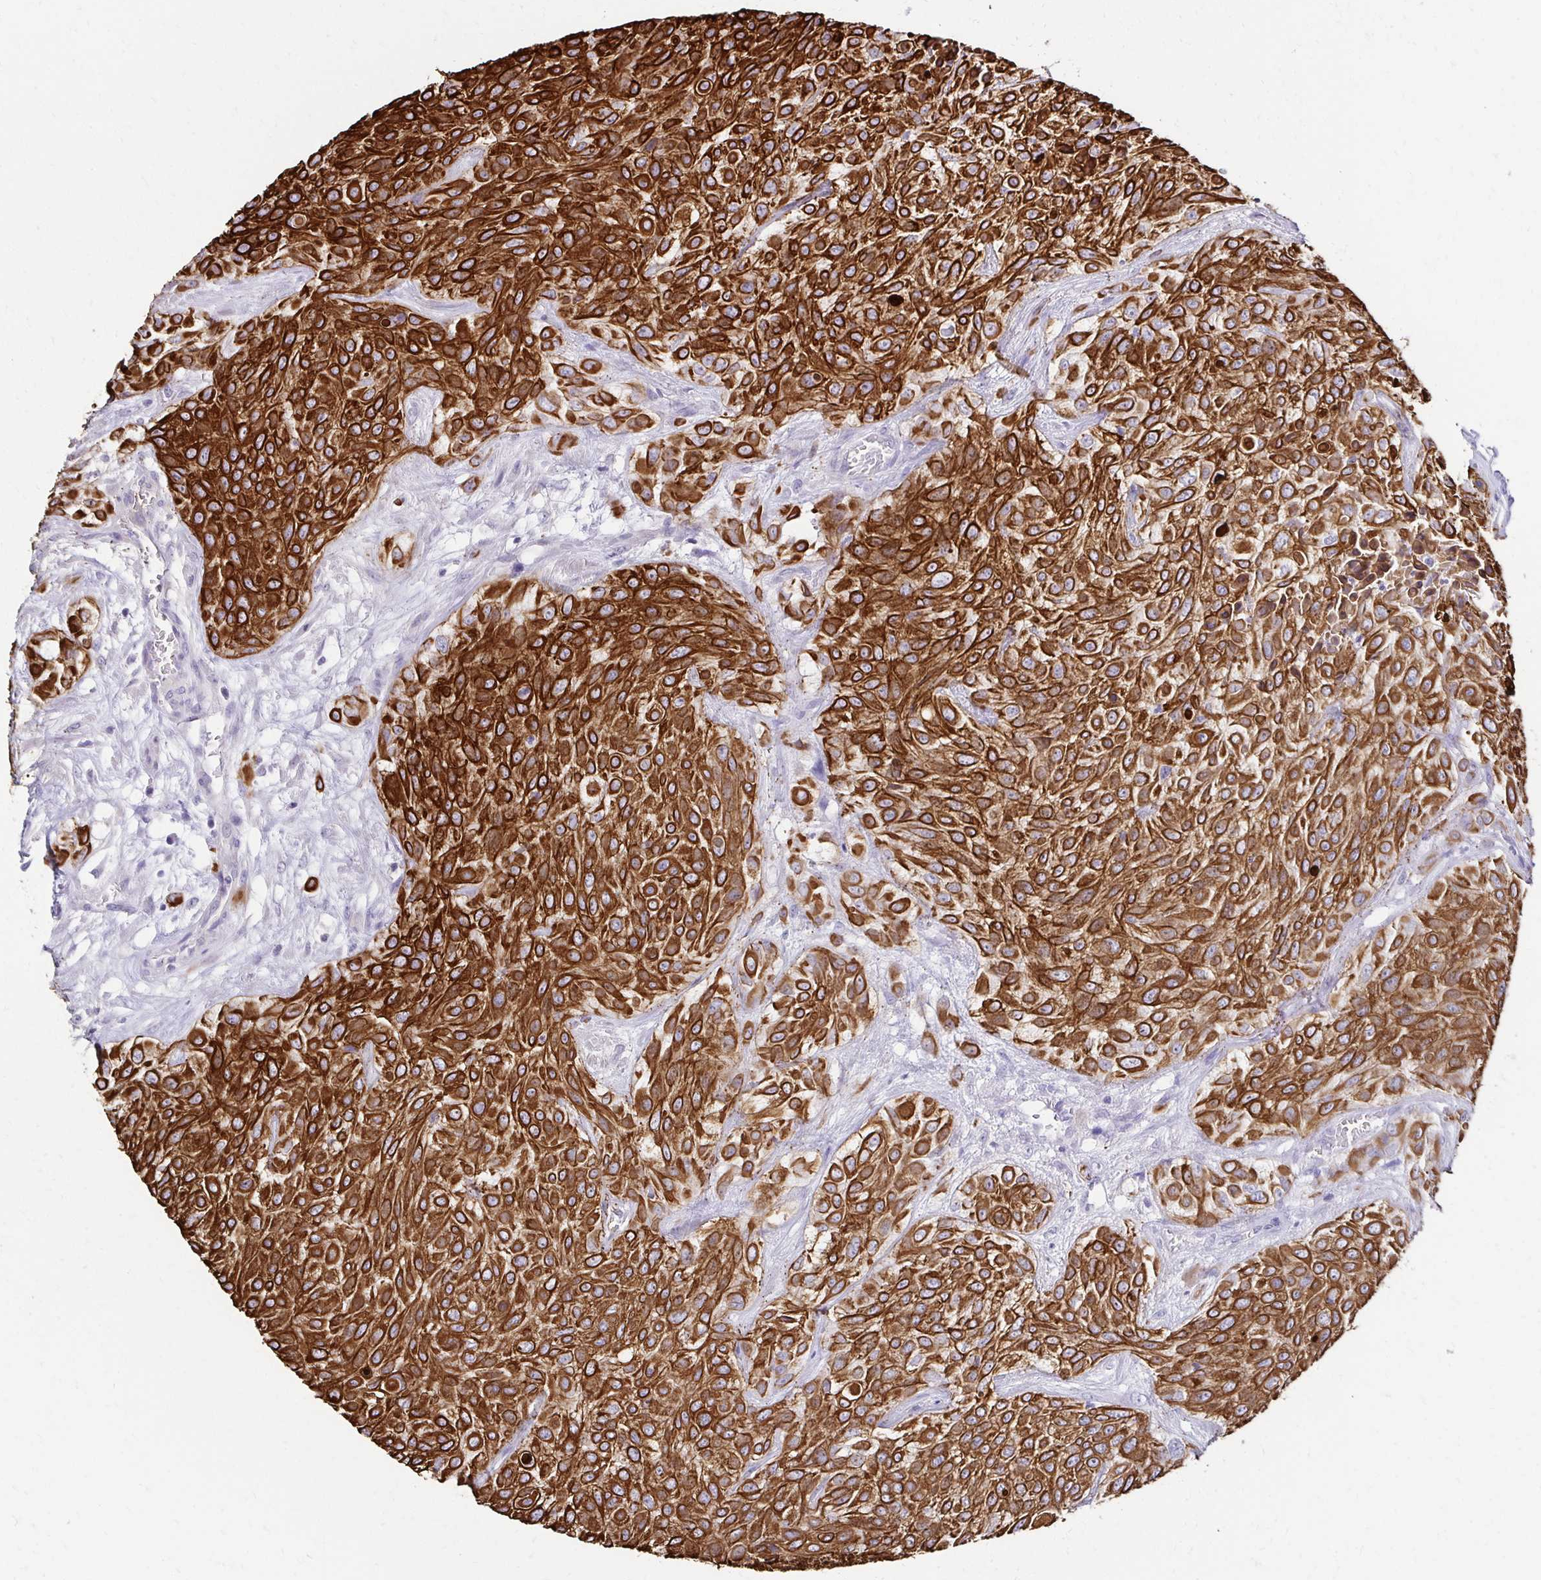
{"staining": {"intensity": "strong", "quantity": ">75%", "location": "cytoplasmic/membranous"}, "tissue": "urothelial cancer", "cell_type": "Tumor cells", "image_type": "cancer", "snomed": [{"axis": "morphology", "description": "Urothelial carcinoma, High grade"}, {"axis": "topography", "description": "Urinary bladder"}], "caption": "High-grade urothelial carcinoma stained for a protein (brown) demonstrates strong cytoplasmic/membranous positive staining in about >75% of tumor cells.", "gene": "C1QTNF2", "patient": {"sex": "male", "age": 57}}